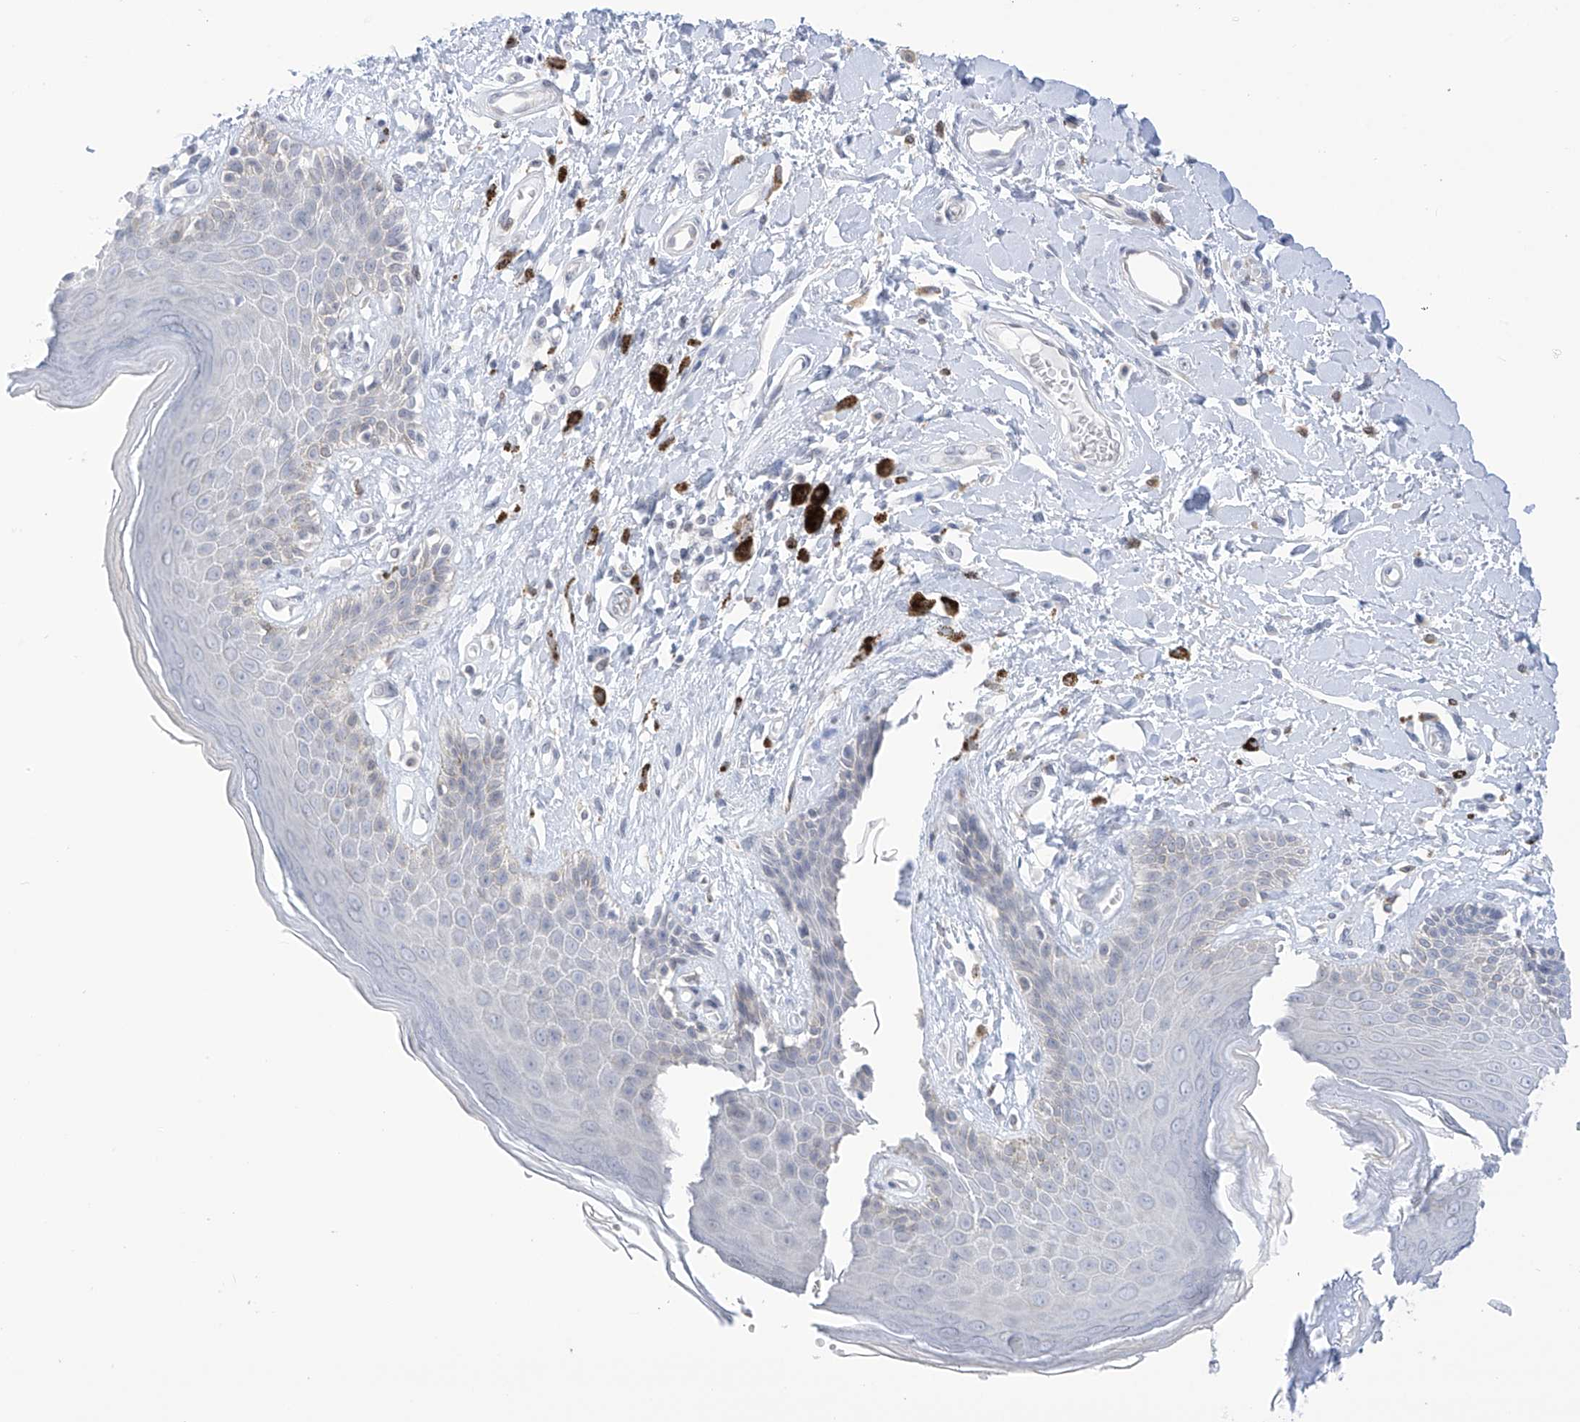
{"staining": {"intensity": "weak", "quantity": "<25%", "location": "cytoplasmic/membranous"}, "tissue": "skin", "cell_type": "Epidermal cells", "image_type": "normal", "snomed": [{"axis": "morphology", "description": "Normal tissue, NOS"}, {"axis": "topography", "description": "Anal"}], "caption": "An immunohistochemistry (IHC) micrograph of normal skin is shown. There is no staining in epidermal cells of skin. (DAB (3,3'-diaminobenzidine) IHC, high magnification).", "gene": "TBXAS1", "patient": {"sex": "female", "age": 78}}